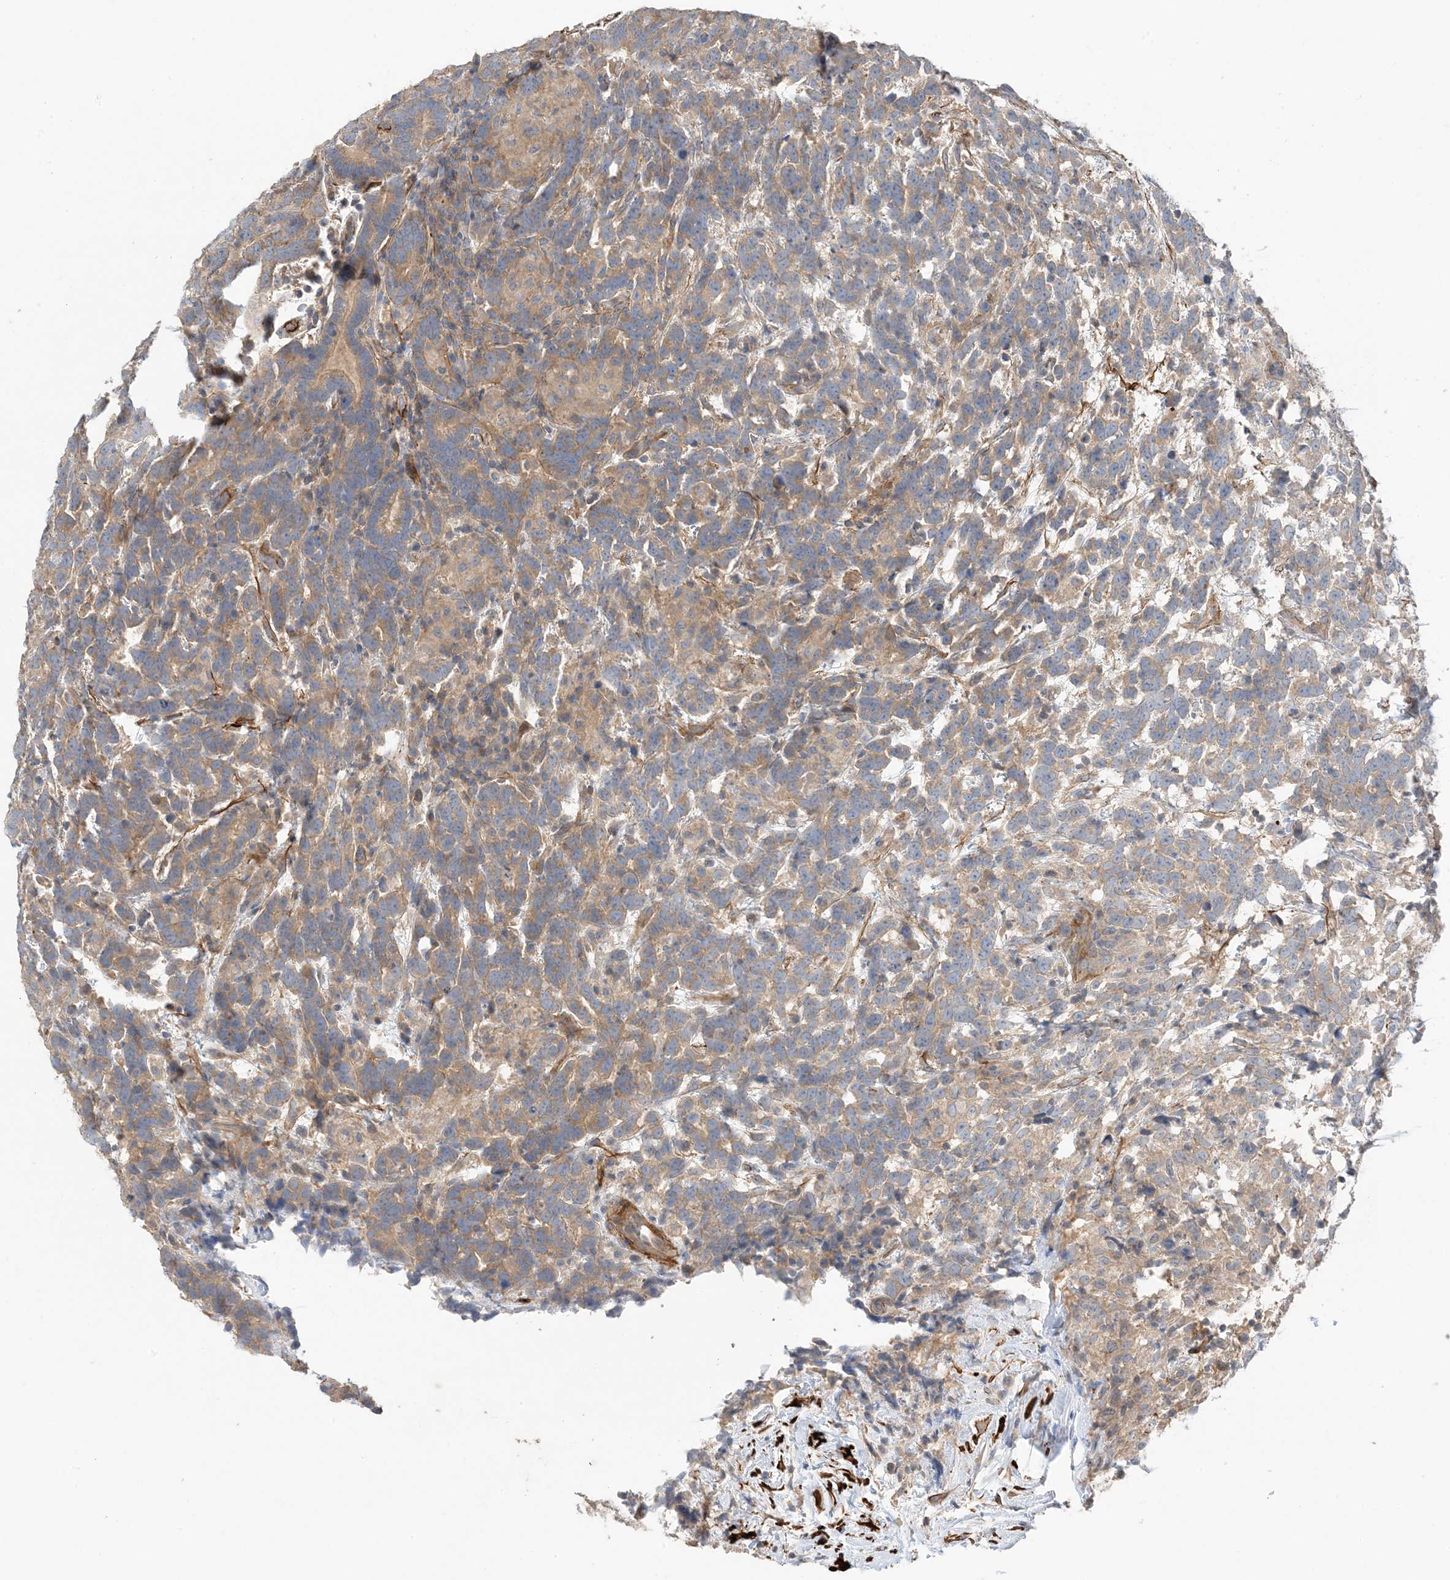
{"staining": {"intensity": "moderate", "quantity": ">75%", "location": "cytoplasmic/membranous"}, "tissue": "testis cancer", "cell_type": "Tumor cells", "image_type": "cancer", "snomed": [{"axis": "morphology", "description": "Carcinoma, Embryonal, NOS"}, {"axis": "topography", "description": "Testis"}], "caption": "Immunohistochemistry (IHC) histopathology image of testis embryonal carcinoma stained for a protein (brown), which reveals medium levels of moderate cytoplasmic/membranous positivity in about >75% of tumor cells.", "gene": "KIFBP", "patient": {"sex": "male", "age": 26}}